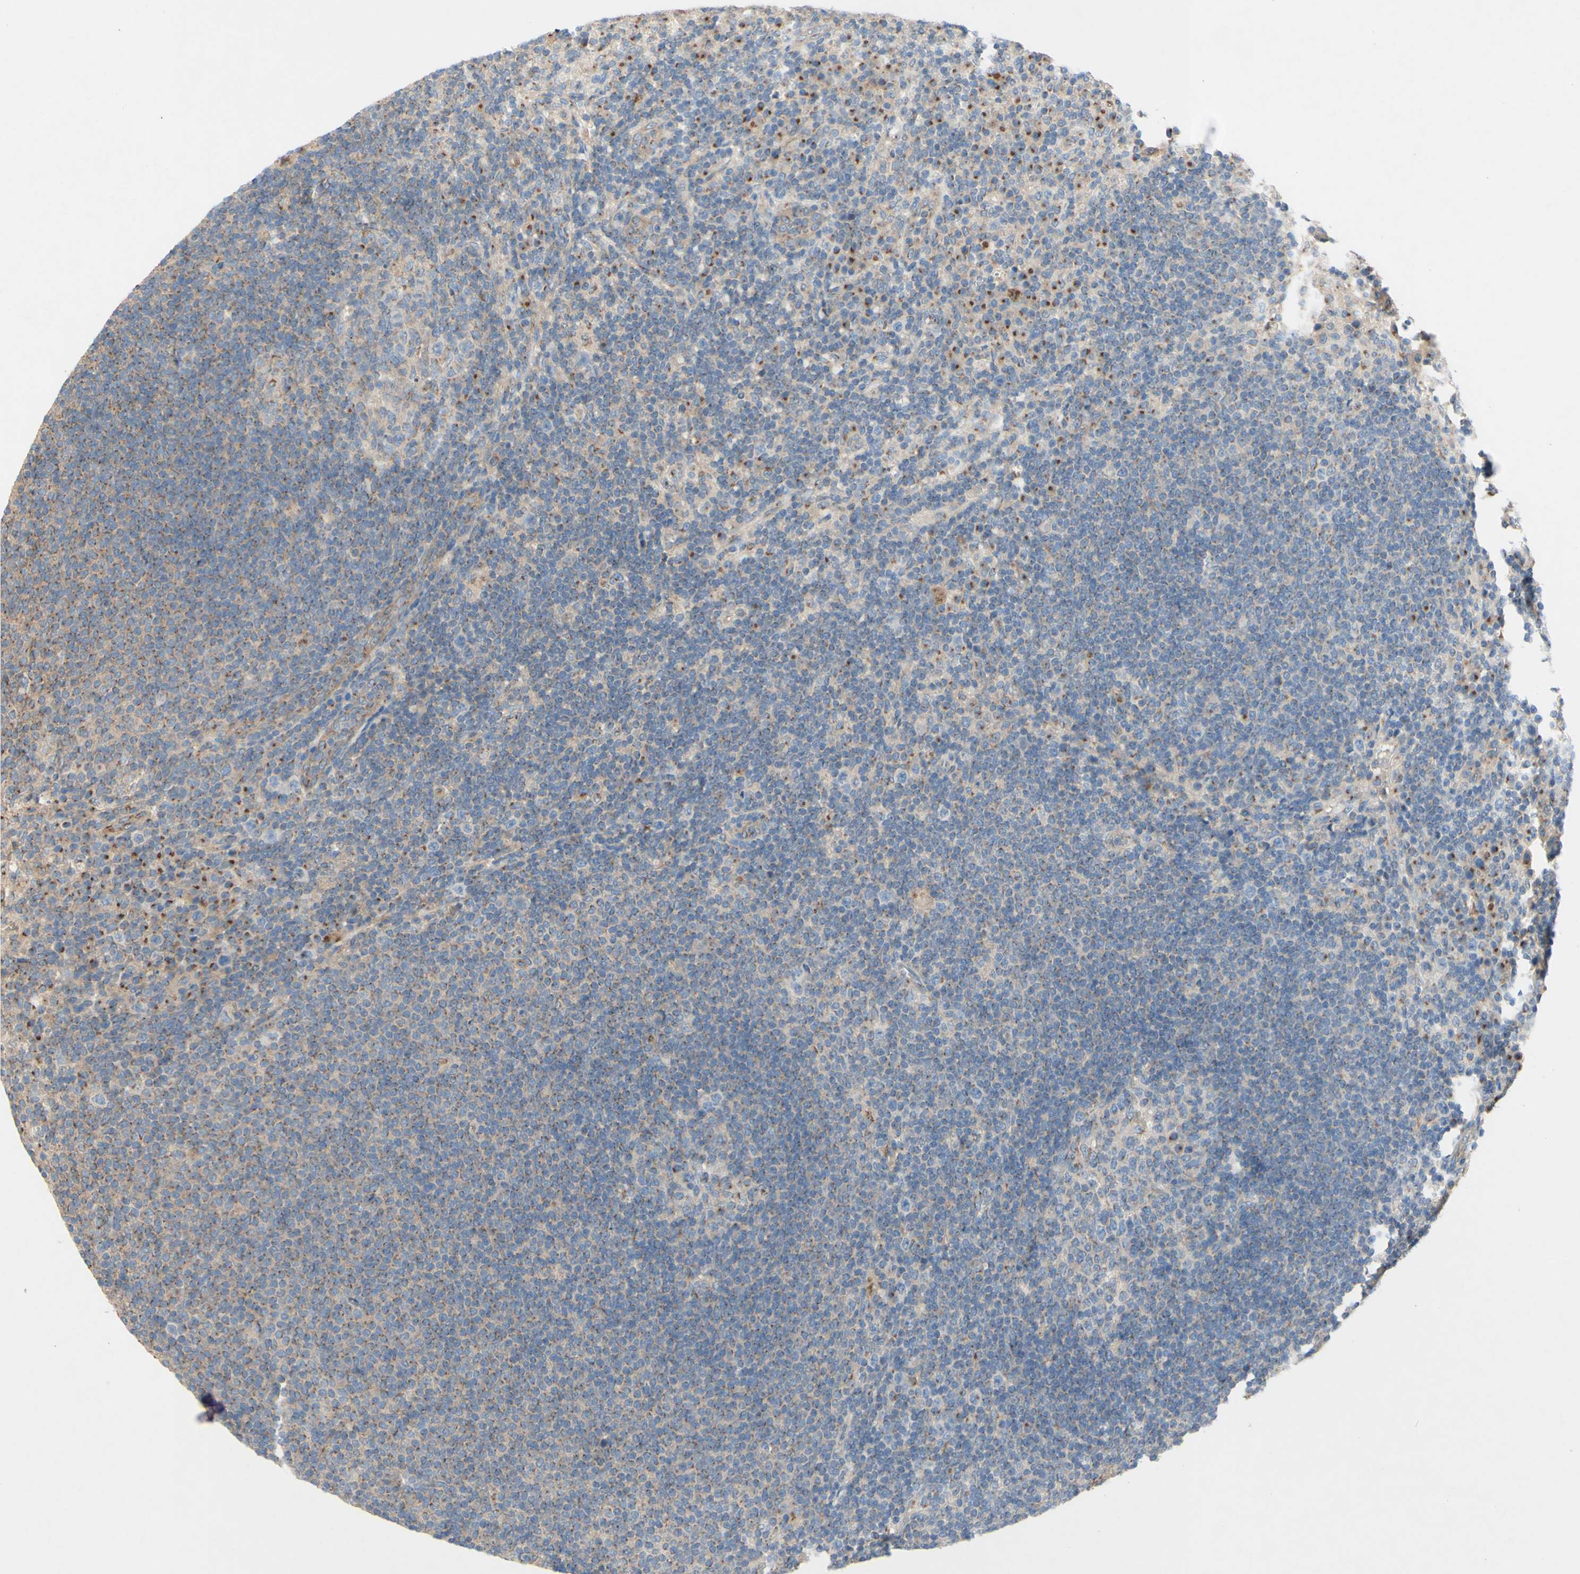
{"staining": {"intensity": "weak", "quantity": ">75%", "location": "cytoplasmic/membranous"}, "tissue": "lymph node", "cell_type": "Germinal center cells", "image_type": "normal", "snomed": [{"axis": "morphology", "description": "Normal tissue, NOS"}, {"axis": "topography", "description": "Lymph node"}], "caption": "This photomicrograph exhibits unremarkable lymph node stained with immunohistochemistry (IHC) to label a protein in brown. The cytoplasmic/membranous of germinal center cells show weak positivity for the protein. Nuclei are counter-stained blue.", "gene": "MTM1", "patient": {"sex": "female", "age": 53}}